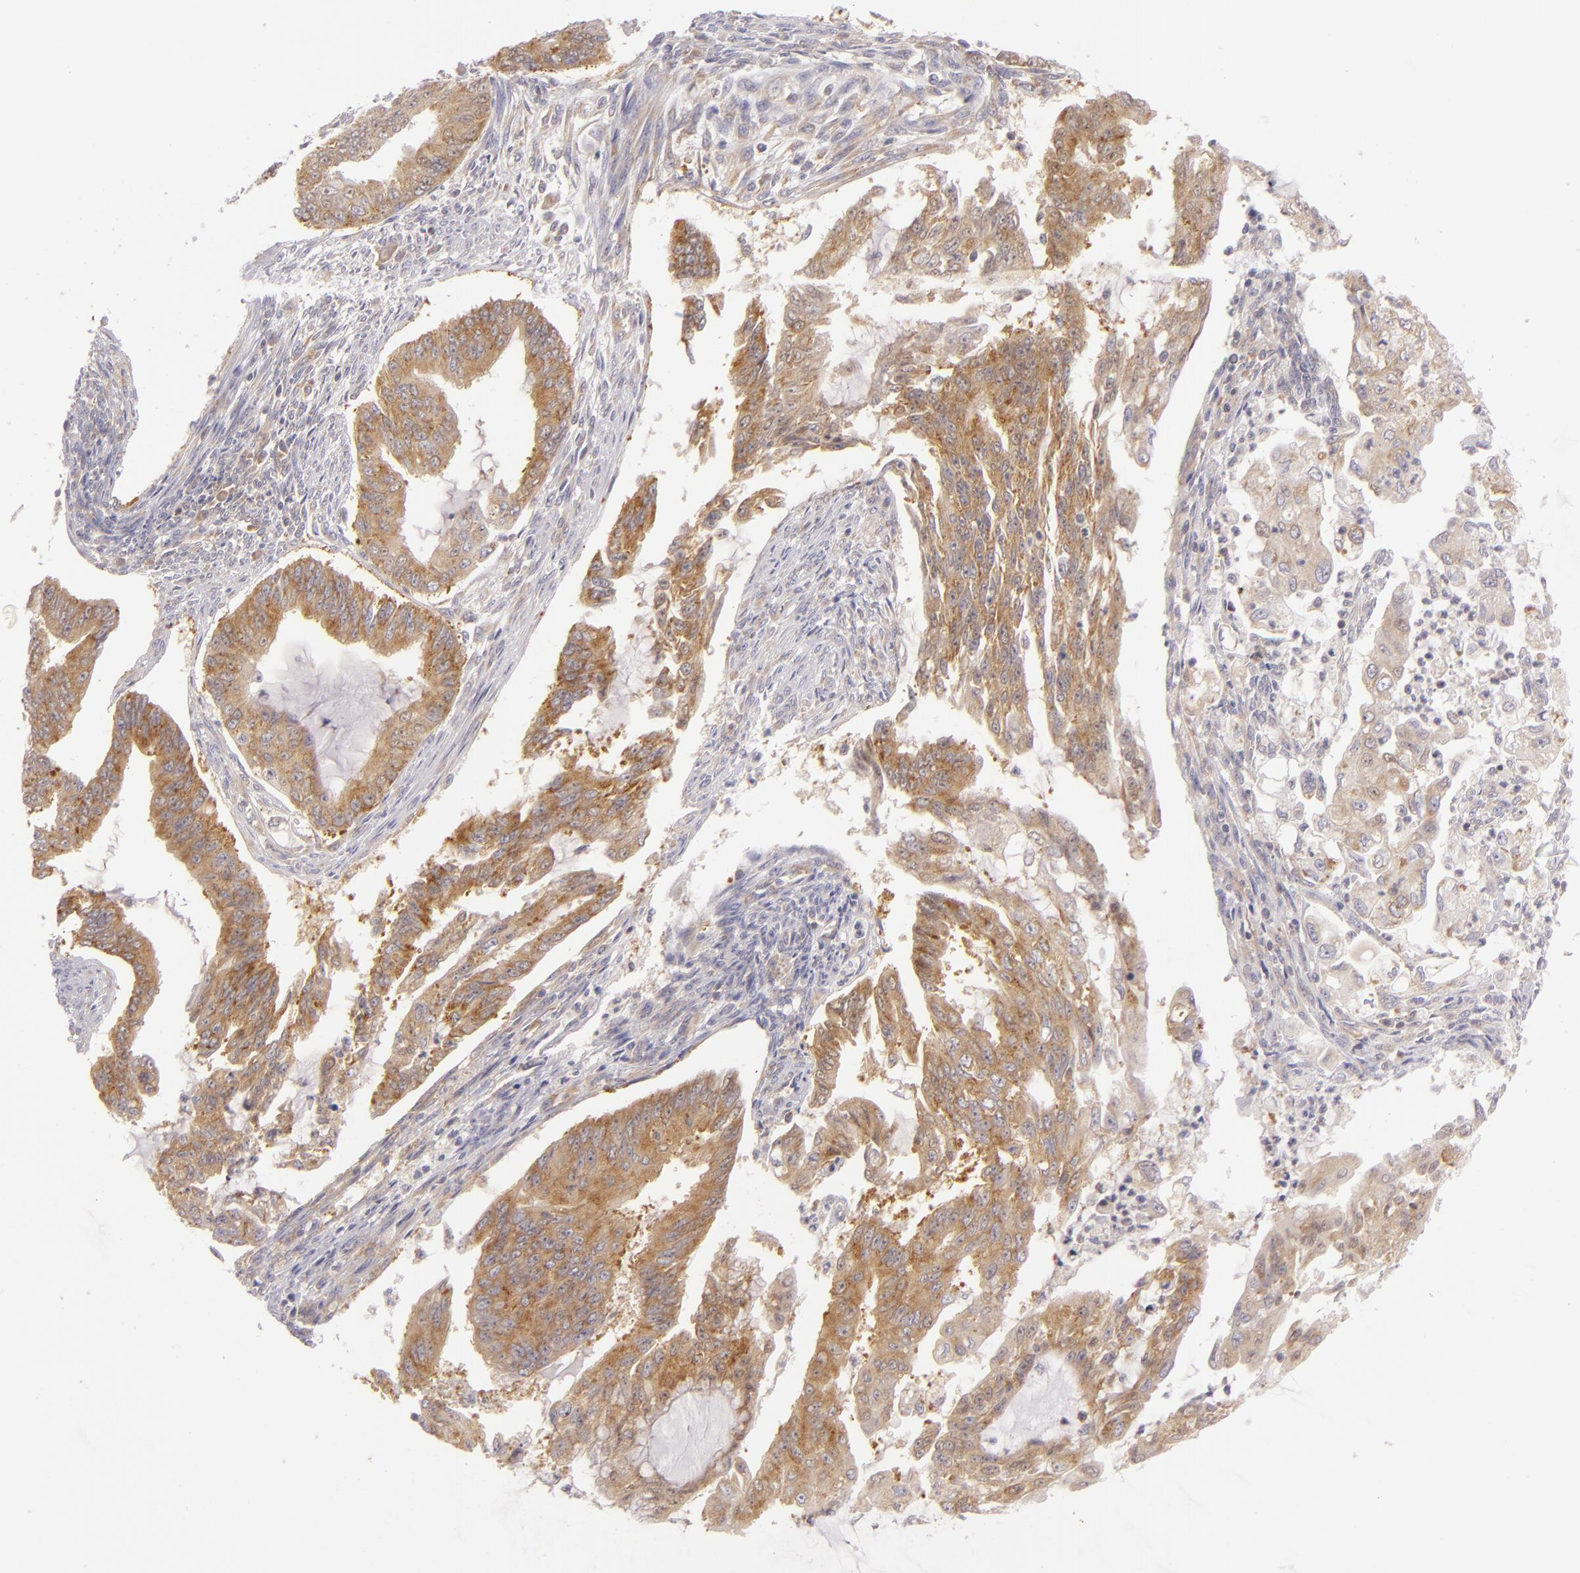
{"staining": {"intensity": "moderate", "quantity": "25%-75%", "location": "cytoplasmic/membranous"}, "tissue": "endometrial cancer", "cell_type": "Tumor cells", "image_type": "cancer", "snomed": [{"axis": "morphology", "description": "Adenocarcinoma, NOS"}, {"axis": "topography", "description": "Endometrium"}], "caption": "Immunohistochemistry image of neoplastic tissue: human adenocarcinoma (endometrial) stained using IHC exhibits medium levels of moderate protein expression localized specifically in the cytoplasmic/membranous of tumor cells, appearing as a cytoplasmic/membranous brown color.", "gene": "UPF3B", "patient": {"sex": "female", "age": 75}}